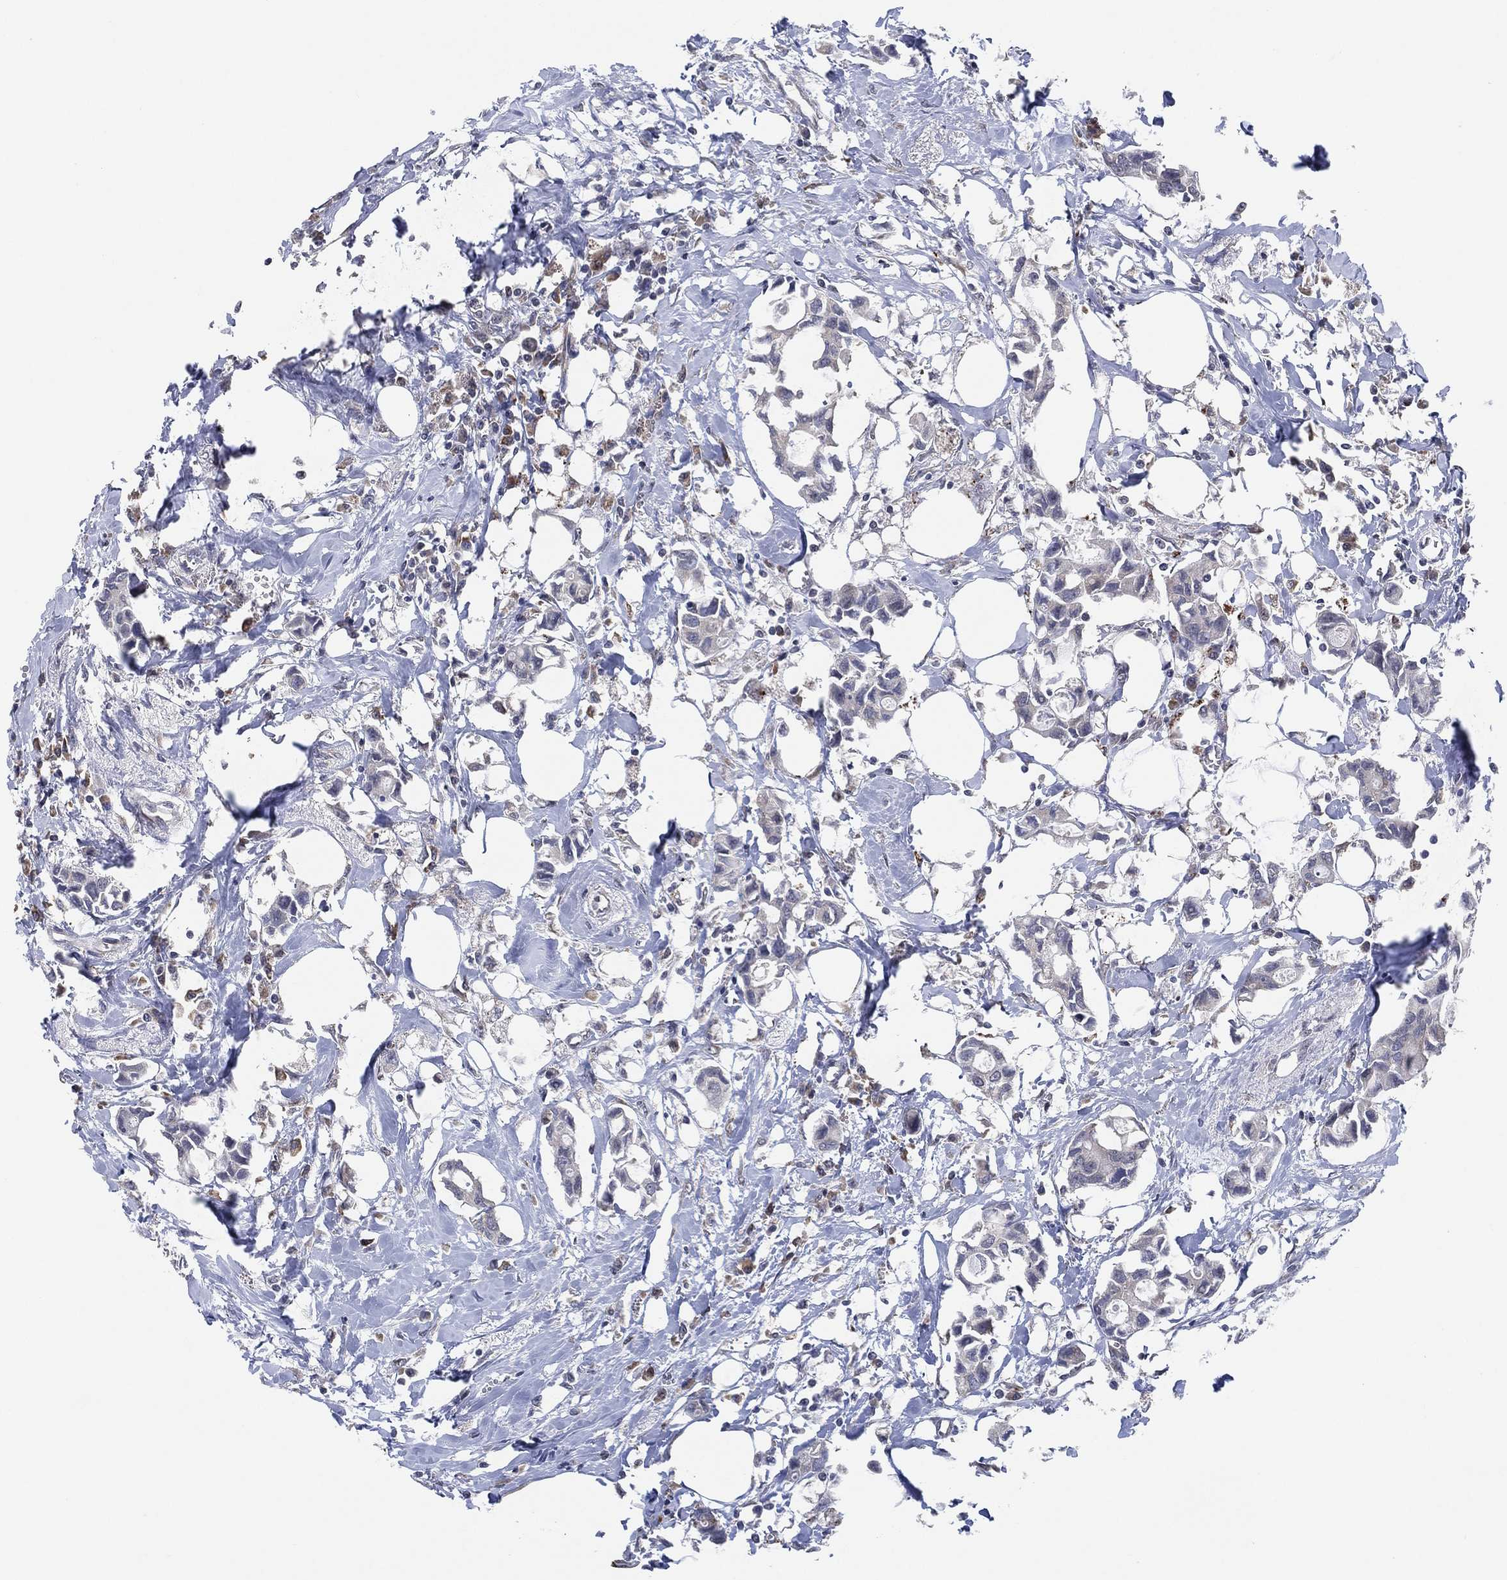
{"staining": {"intensity": "negative", "quantity": "none", "location": "none"}, "tissue": "breast cancer", "cell_type": "Tumor cells", "image_type": "cancer", "snomed": [{"axis": "morphology", "description": "Duct carcinoma"}, {"axis": "topography", "description": "Breast"}], "caption": "The histopathology image reveals no significant staining in tumor cells of breast cancer. (Stains: DAB (3,3'-diaminobenzidine) immunohistochemistry with hematoxylin counter stain, Microscopy: brightfield microscopy at high magnification).", "gene": "FAM104A", "patient": {"sex": "female", "age": 83}}